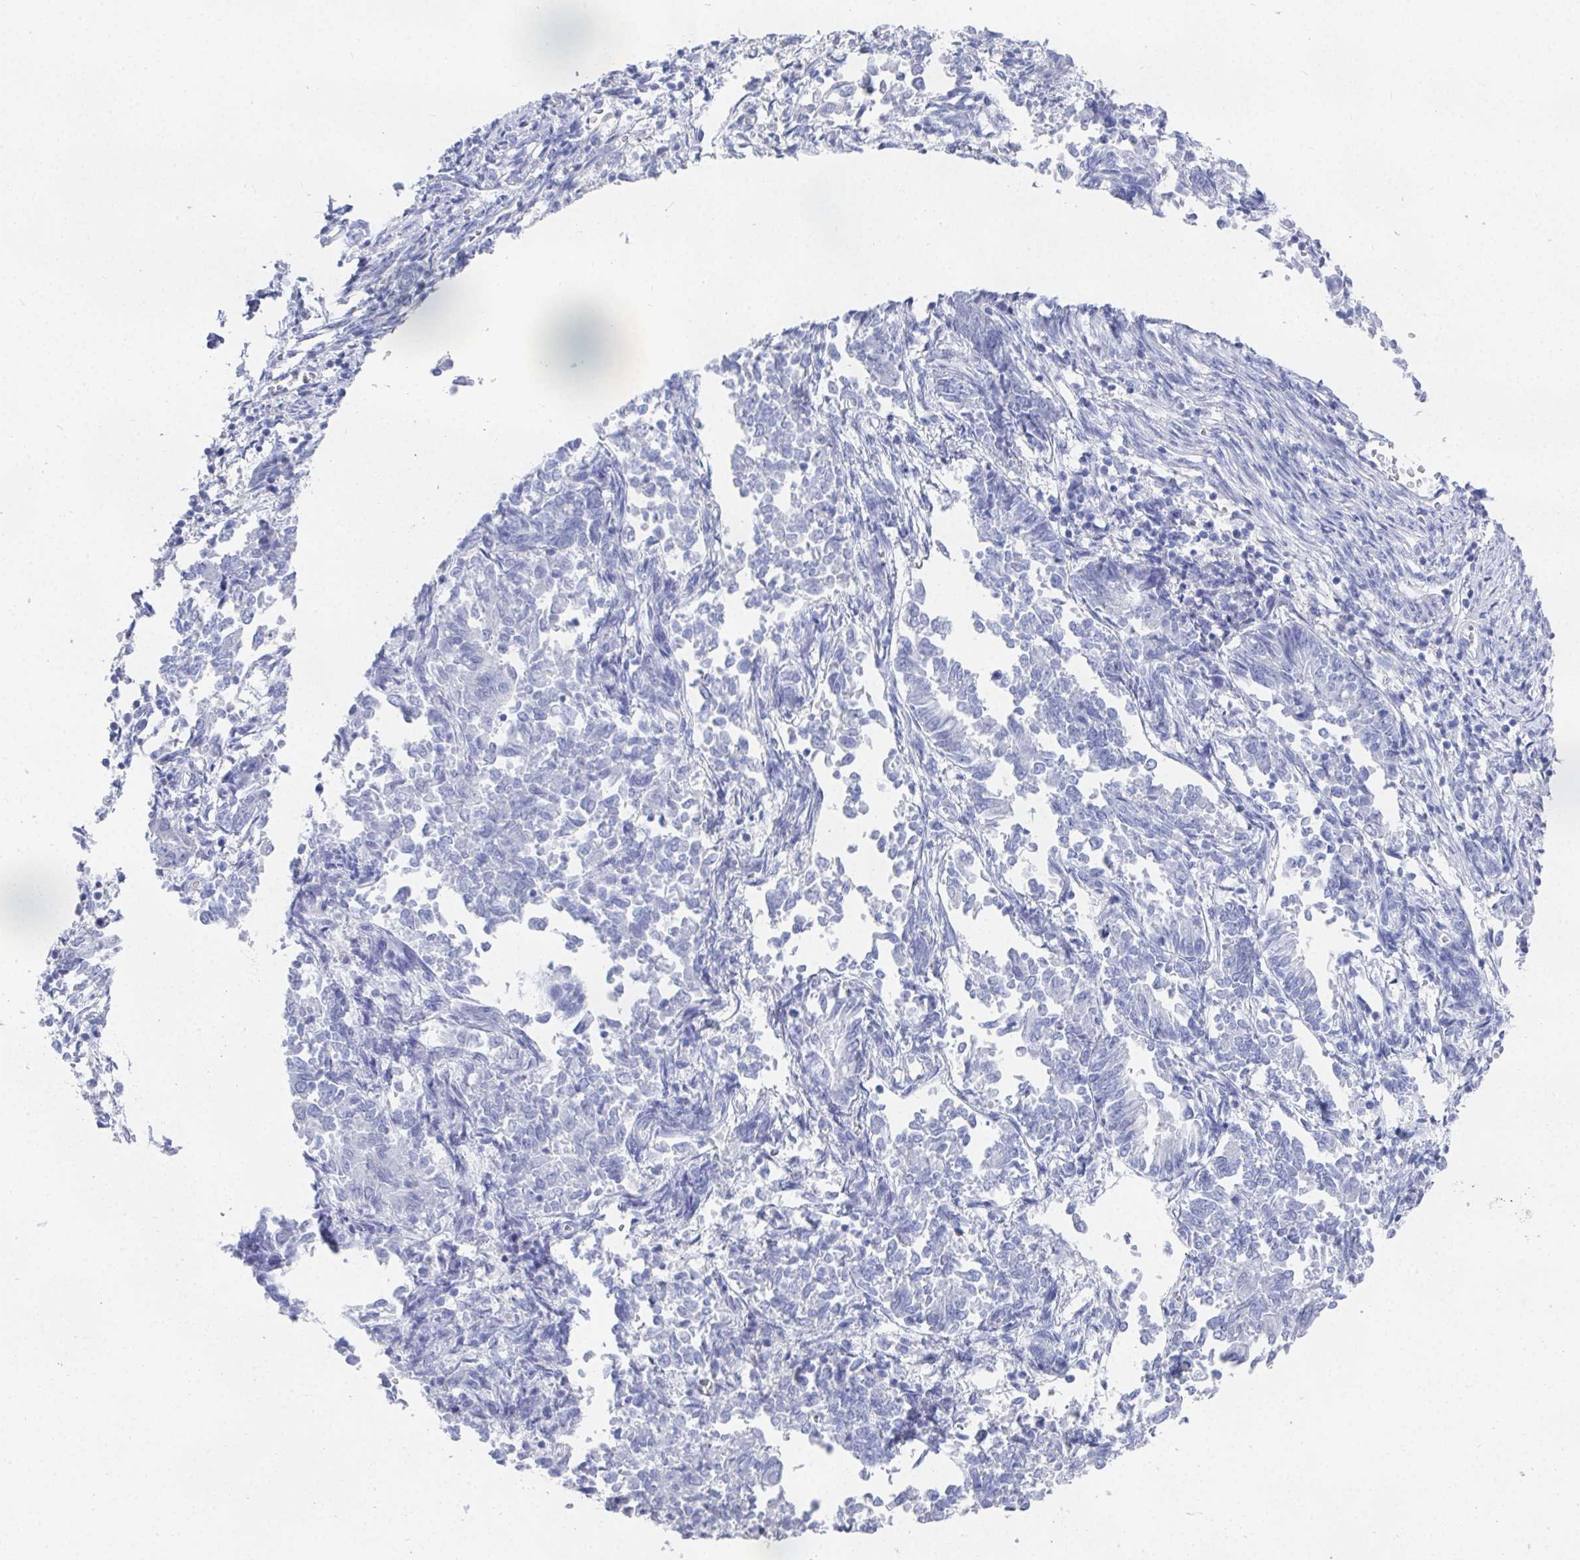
{"staining": {"intensity": "negative", "quantity": "none", "location": "none"}, "tissue": "endometrial cancer", "cell_type": "Tumor cells", "image_type": "cancer", "snomed": [{"axis": "morphology", "description": "Adenocarcinoma, NOS"}, {"axis": "topography", "description": "Endometrium"}], "caption": "Immunohistochemistry (IHC) micrograph of human adenocarcinoma (endometrial) stained for a protein (brown), which exhibits no expression in tumor cells.", "gene": "GRIA1", "patient": {"sex": "female", "age": 65}}